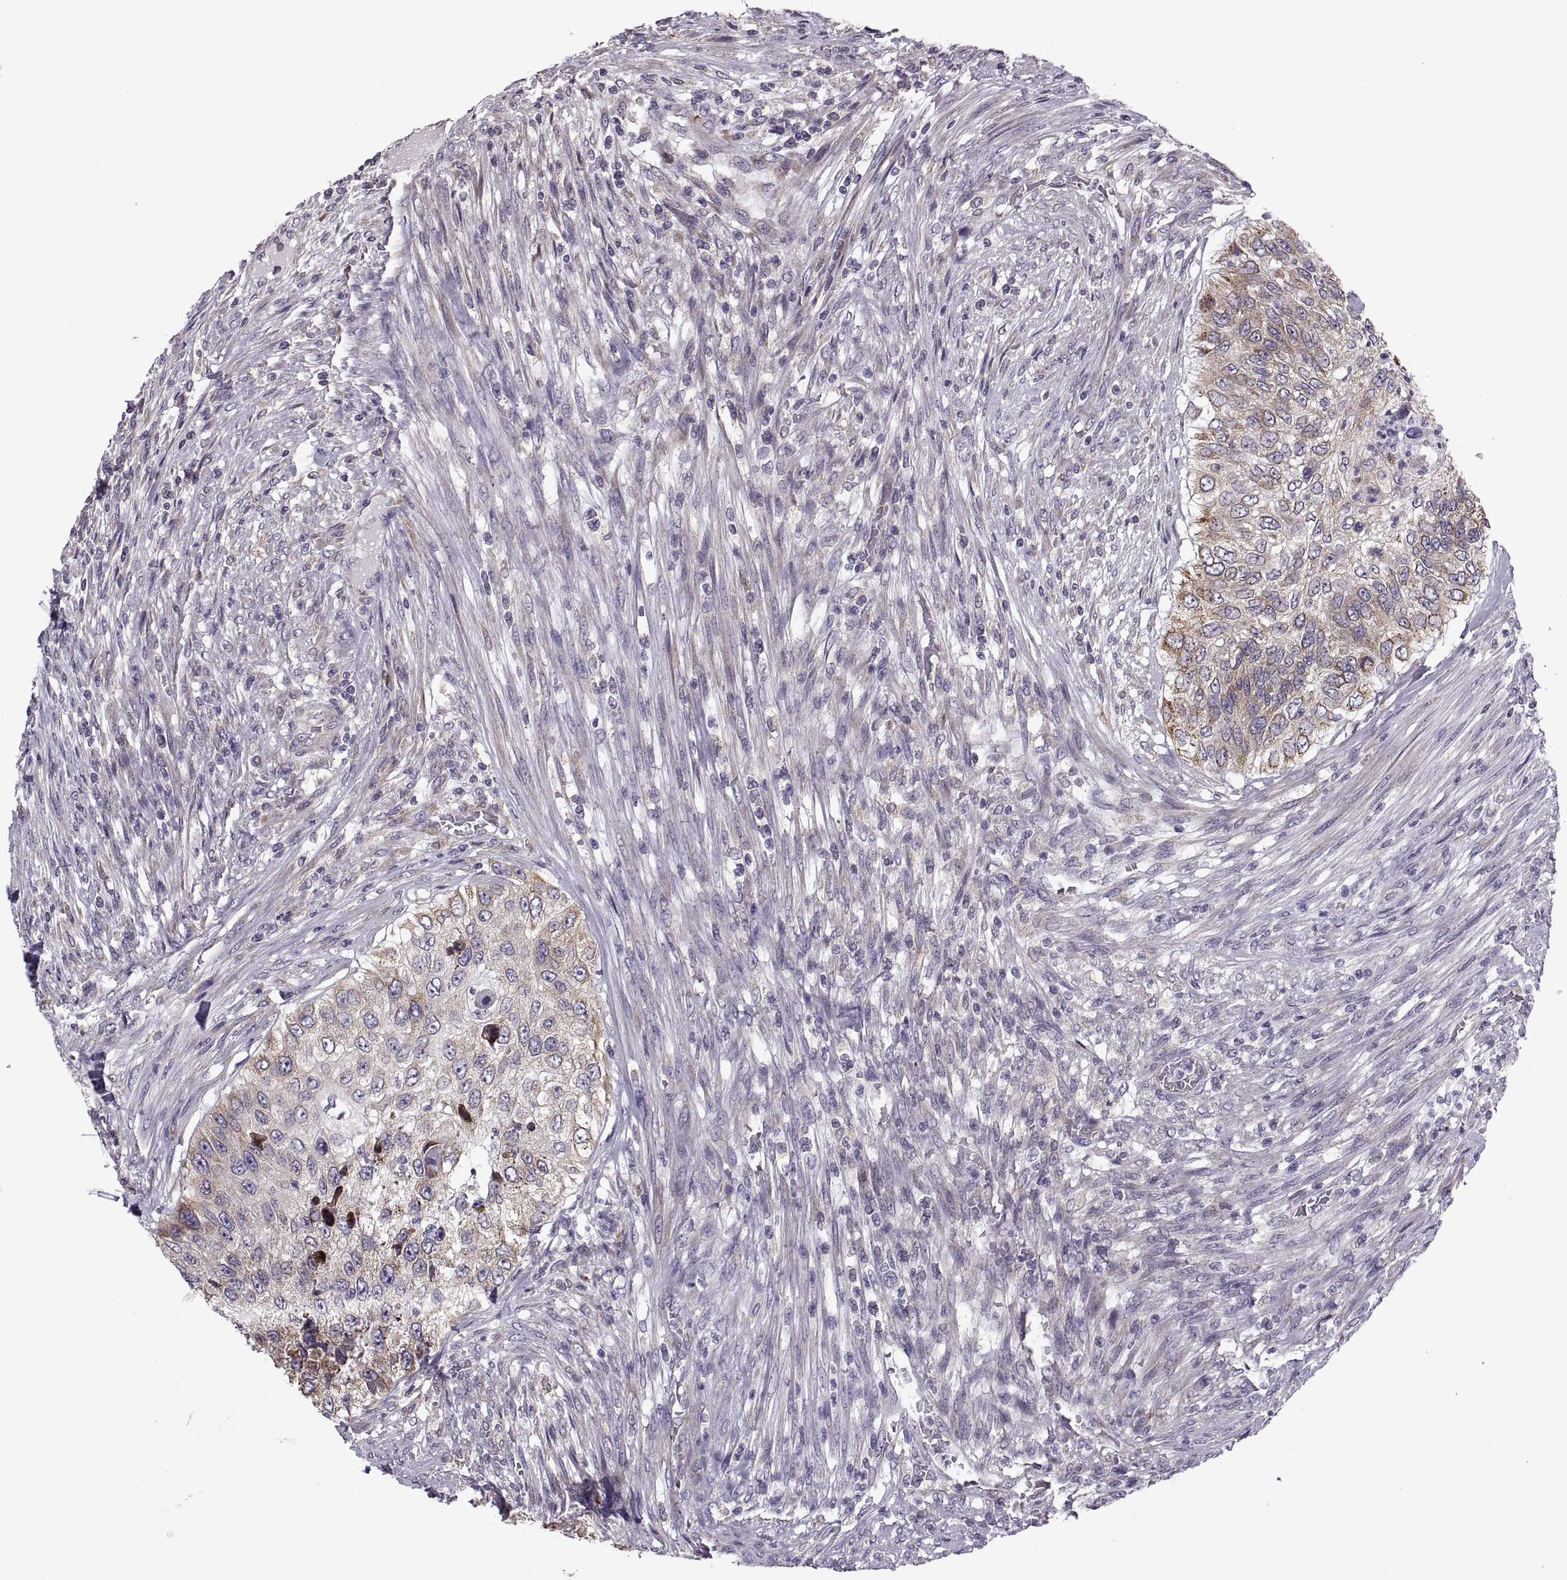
{"staining": {"intensity": "moderate", "quantity": "25%-75%", "location": "cytoplasmic/membranous"}, "tissue": "urothelial cancer", "cell_type": "Tumor cells", "image_type": "cancer", "snomed": [{"axis": "morphology", "description": "Urothelial carcinoma, High grade"}, {"axis": "topography", "description": "Urinary bladder"}], "caption": "Urothelial cancer tissue reveals moderate cytoplasmic/membranous positivity in about 25%-75% of tumor cells, visualized by immunohistochemistry. (Stains: DAB in brown, nuclei in blue, Microscopy: brightfield microscopy at high magnification).", "gene": "LETM2", "patient": {"sex": "female", "age": 60}}